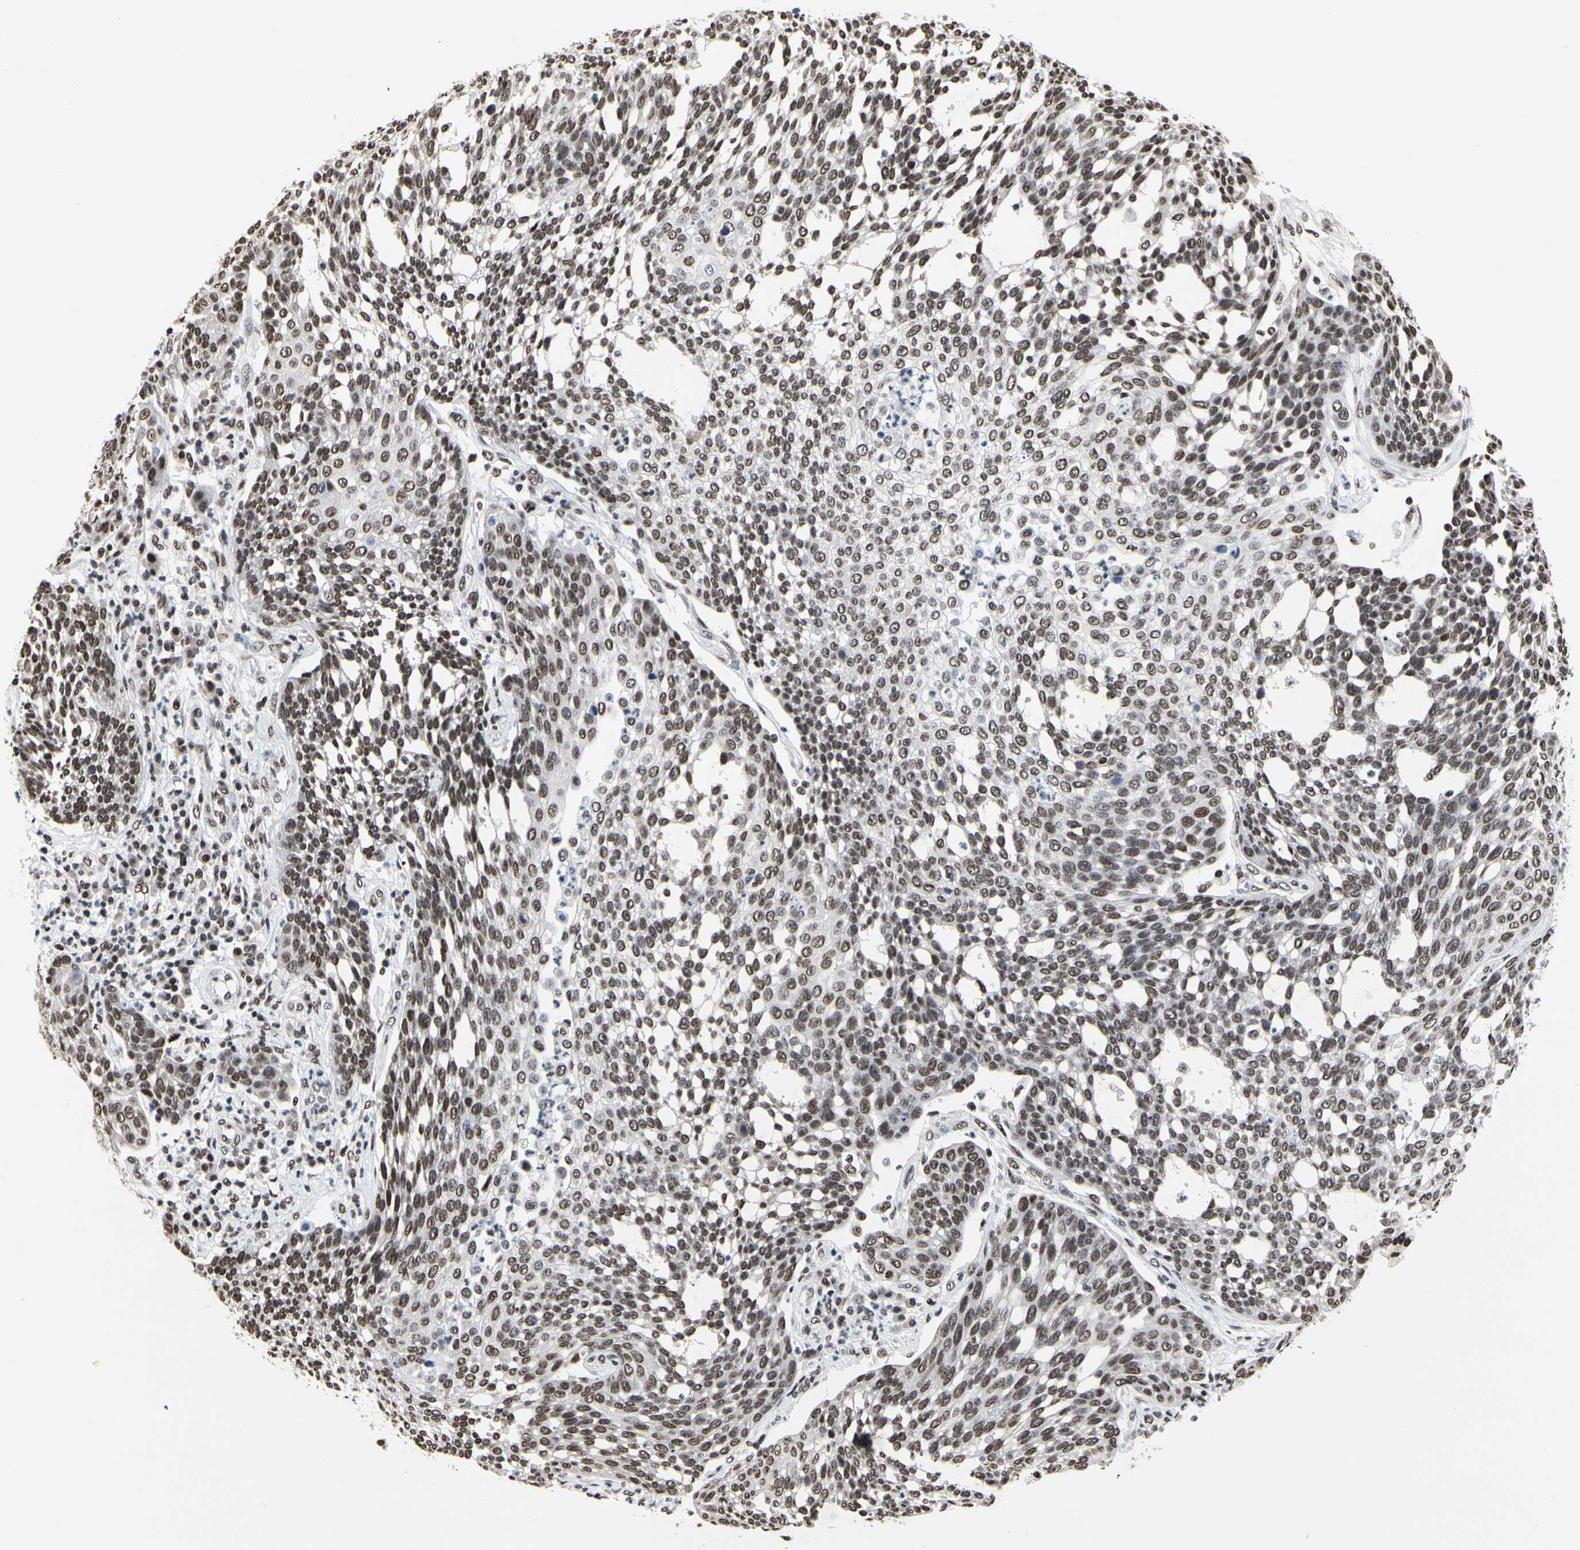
{"staining": {"intensity": "moderate", "quantity": ">75%", "location": "nuclear"}, "tissue": "cervical cancer", "cell_type": "Tumor cells", "image_type": "cancer", "snomed": [{"axis": "morphology", "description": "Squamous cell carcinoma, NOS"}, {"axis": "topography", "description": "Cervix"}], "caption": "Approximately >75% of tumor cells in human squamous cell carcinoma (cervical) exhibit moderate nuclear protein expression as visualized by brown immunohistochemical staining.", "gene": "PRMT3", "patient": {"sex": "female", "age": 34}}